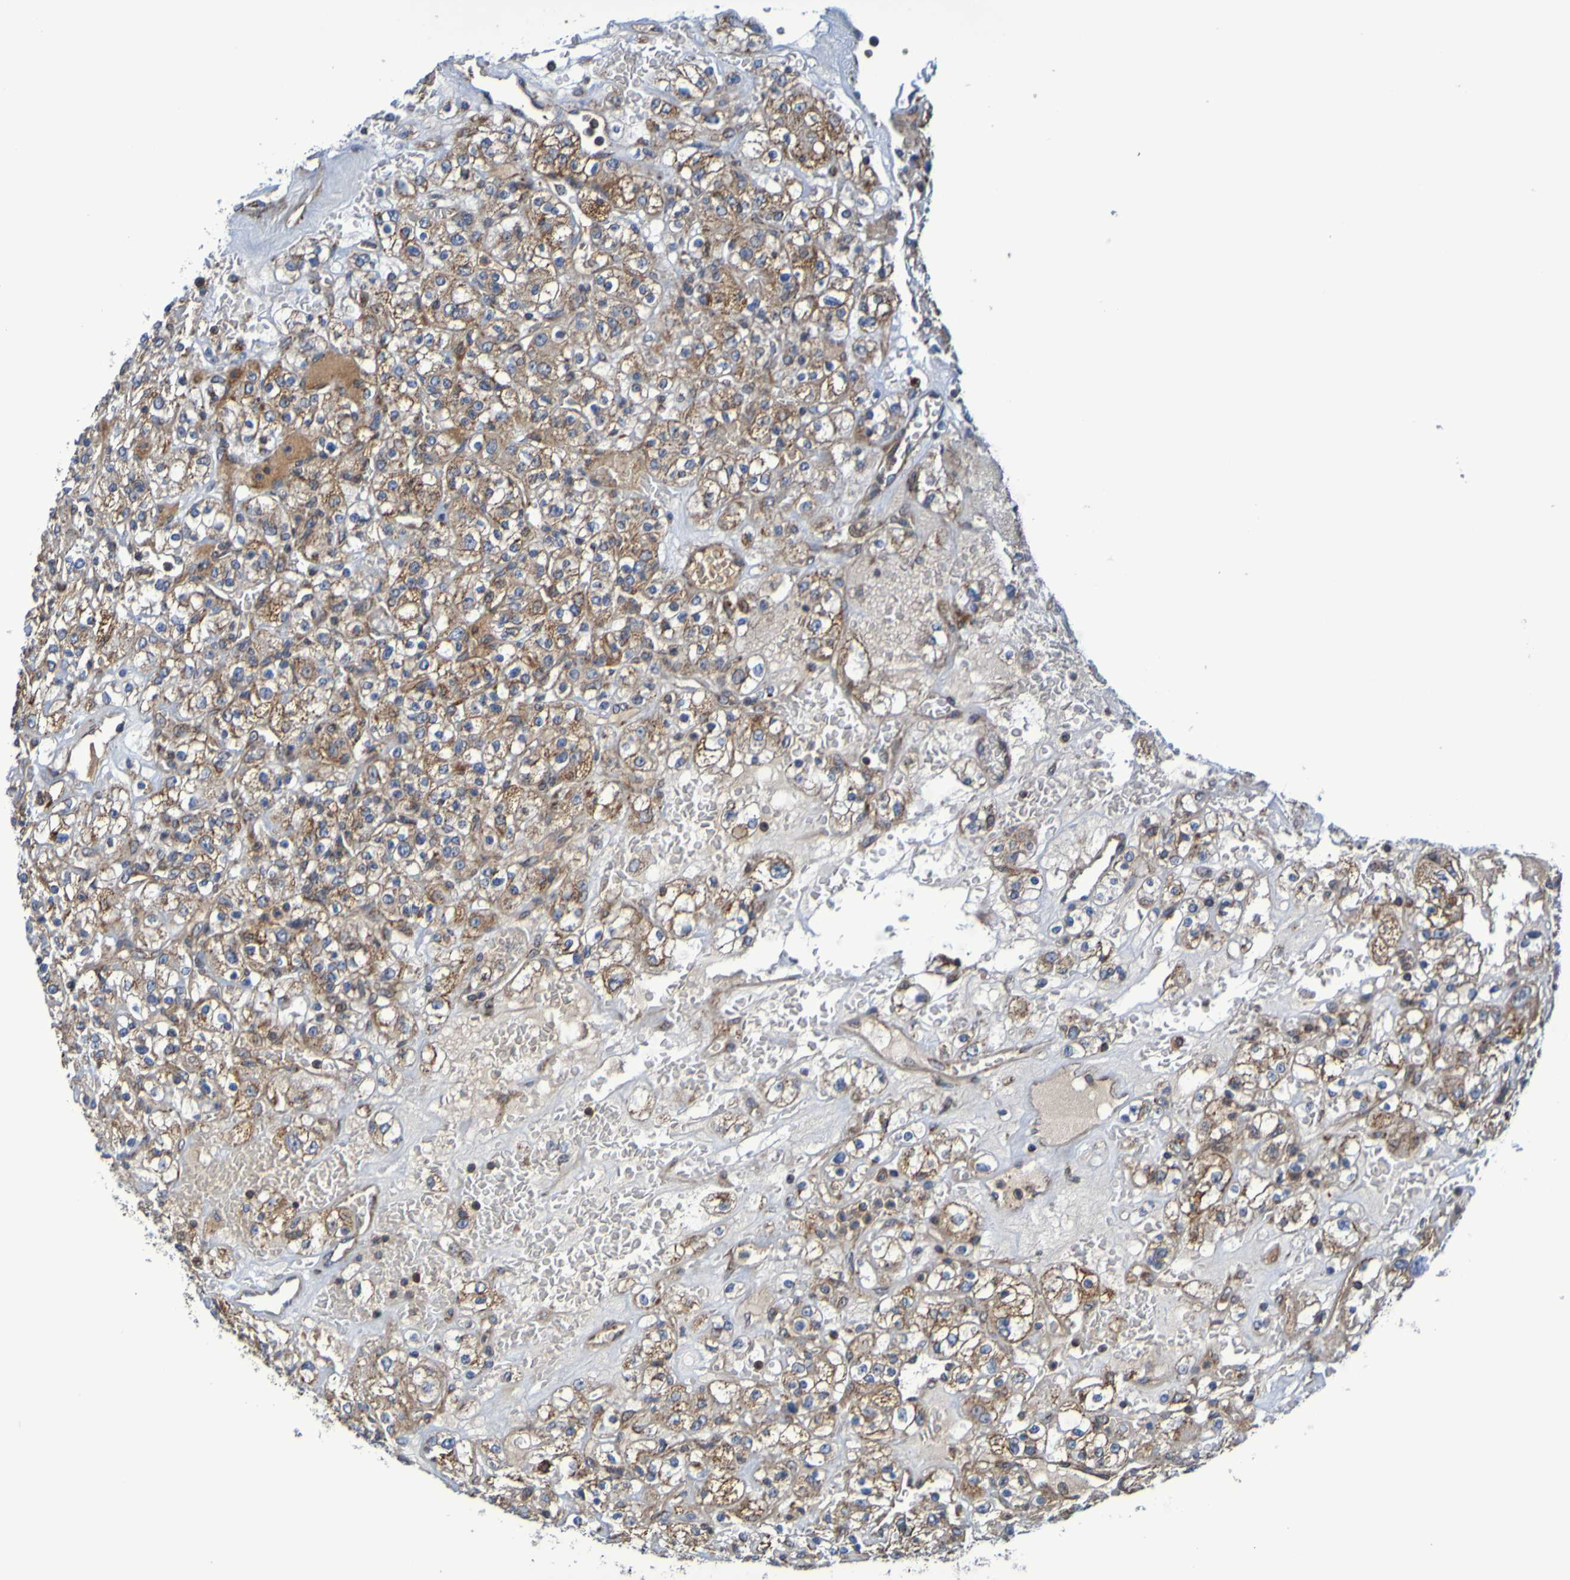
{"staining": {"intensity": "strong", "quantity": ">75%", "location": "cytoplasmic/membranous"}, "tissue": "renal cancer", "cell_type": "Tumor cells", "image_type": "cancer", "snomed": [{"axis": "morphology", "description": "Normal tissue, NOS"}, {"axis": "morphology", "description": "Adenocarcinoma, NOS"}, {"axis": "topography", "description": "Kidney"}], "caption": "Protein expression analysis of human renal cancer (adenocarcinoma) reveals strong cytoplasmic/membranous expression in about >75% of tumor cells.", "gene": "CCDC51", "patient": {"sex": "female", "age": 72}}